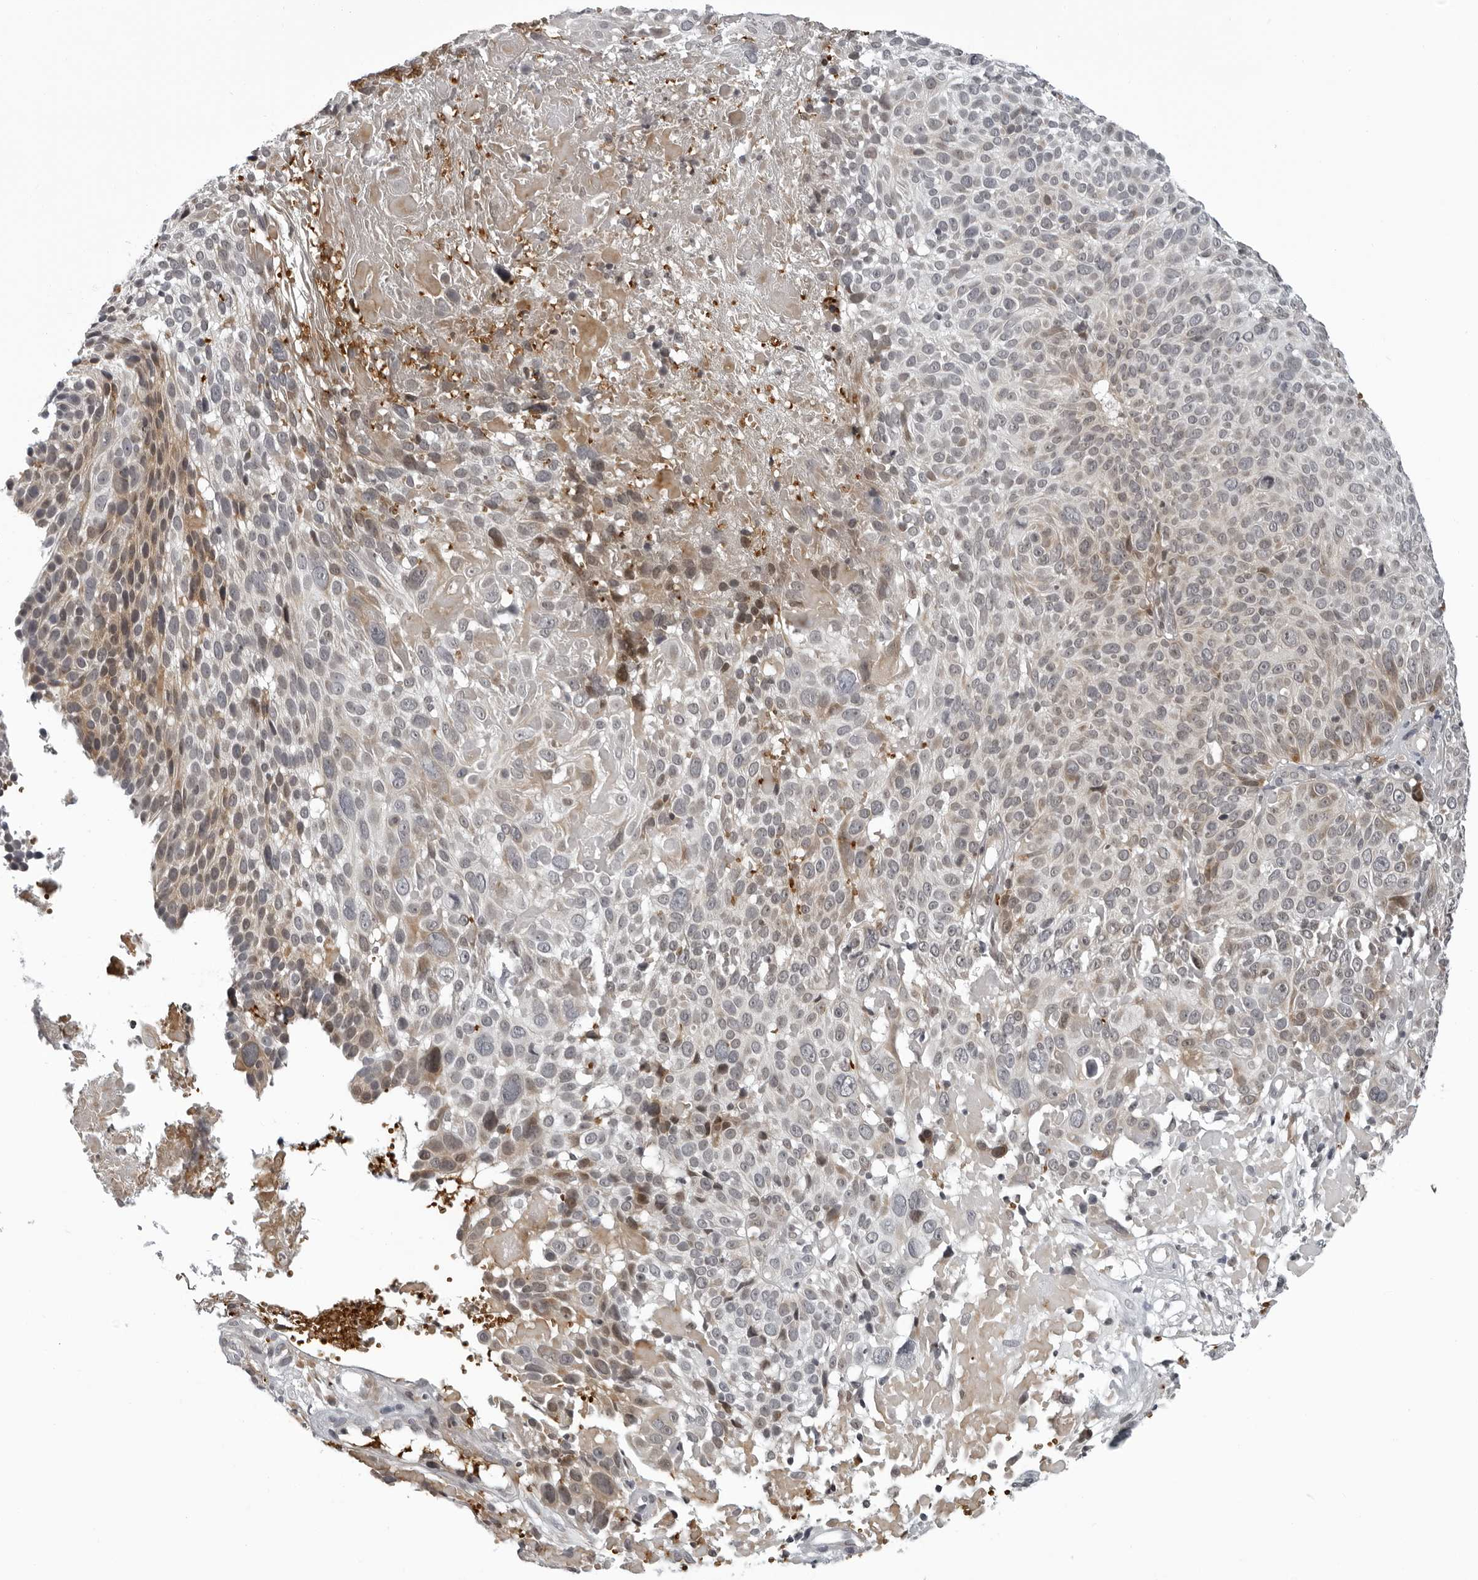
{"staining": {"intensity": "moderate", "quantity": "25%-75%", "location": "cytoplasmic/membranous"}, "tissue": "cervical cancer", "cell_type": "Tumor cells", "image_type": "cancer", "snomed": [{"axis": "morphology", "description": "Squamous cell carcinoma, NOS"}, {"axis": "topography", "description": "Cervix"}], "caption": "Human squamous cell carcinoma (cervical) stained for a protein (brown) shows moderate cytoplasmic/membranous positive expression in approximately 25%-75% of tumor cells.", "gene": "THOP1", "patient": {"sex": "female", "age": 74}}